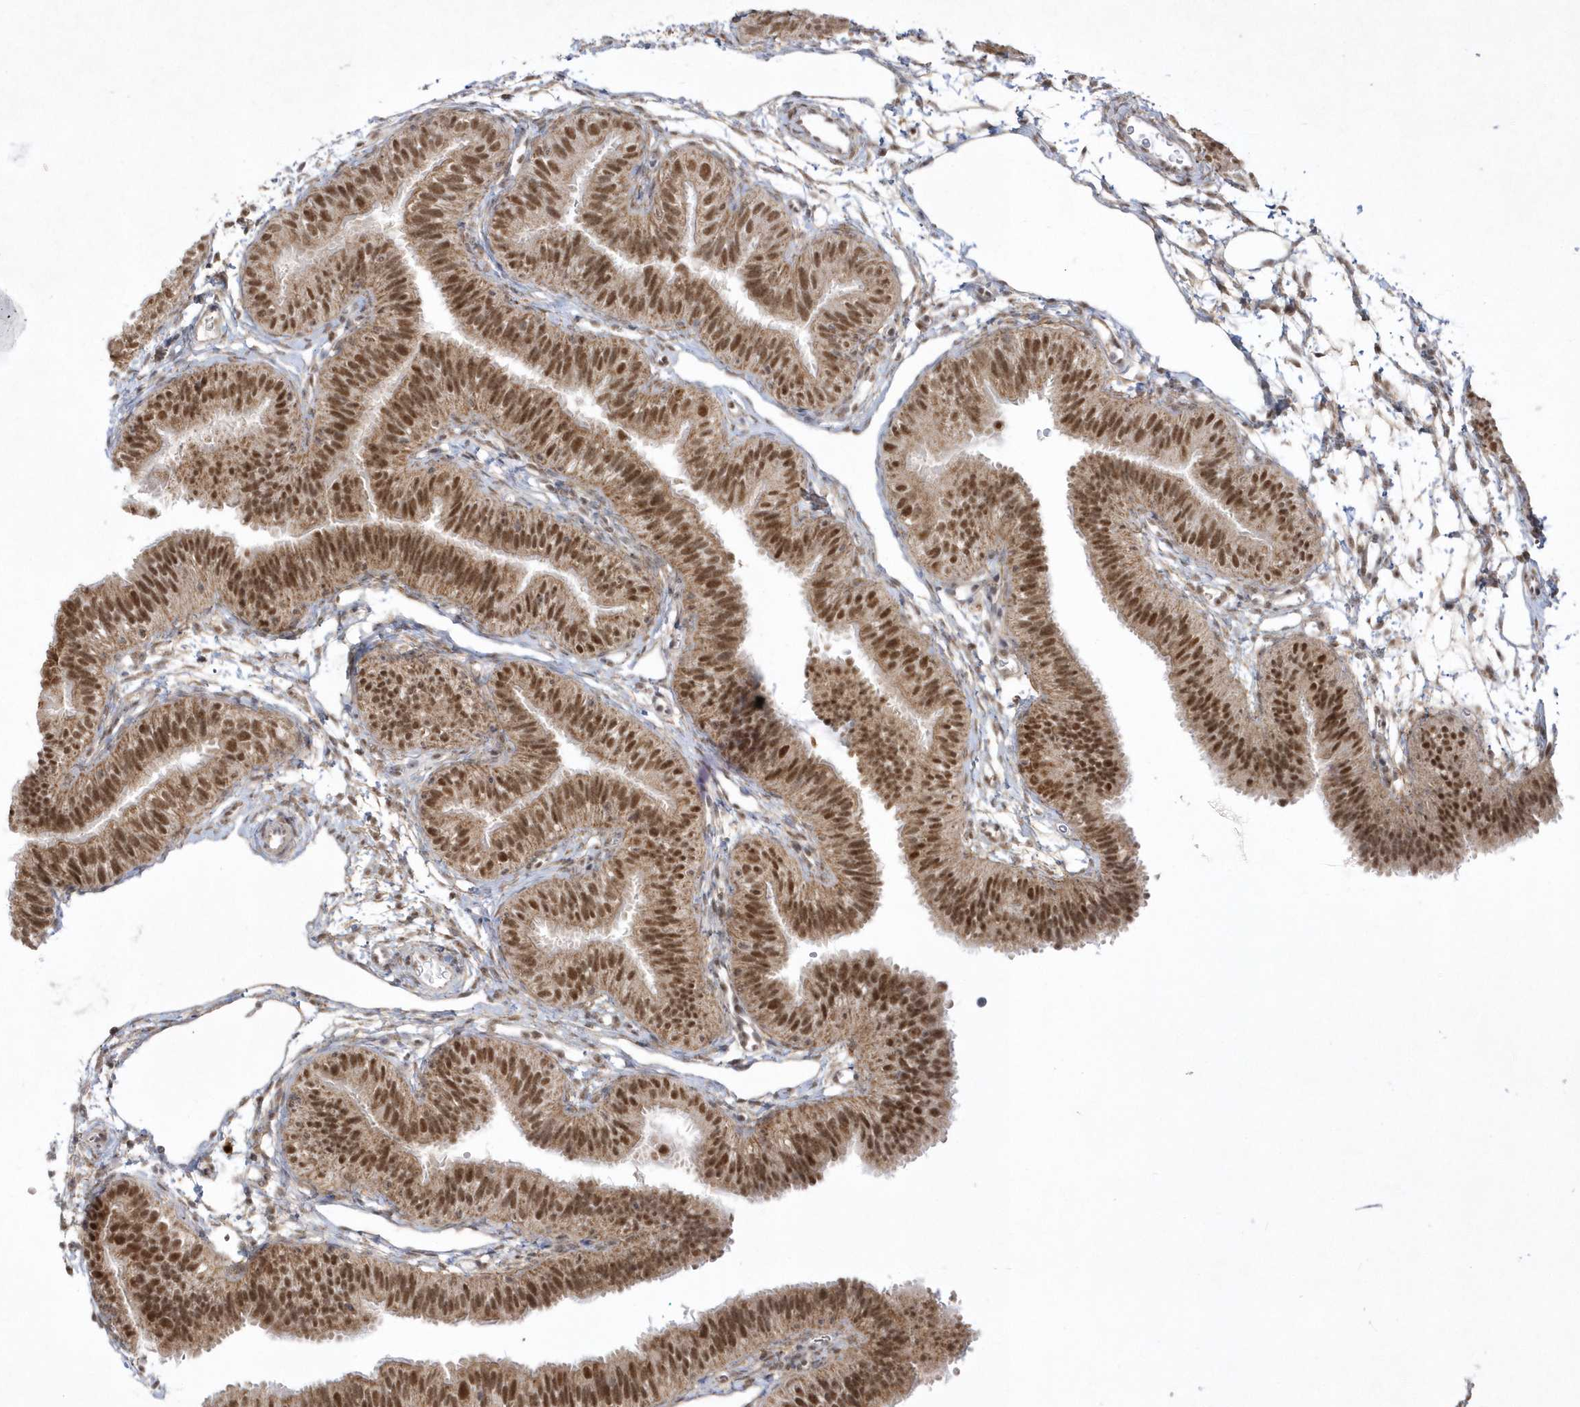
{"staining": {"intensity": "strong", "quantity": "25%-75%", "location": "nuclear"}, "tissue": "fallopian tube", "cell_type": "Glandular cells", "image_type": "normal", "snomed": [{"axis": "morphology", "description": "Normal tissue, NOS"}, {"axis": "topography", "description": "Fallopian tube"}], "caption": "Immunohistochemical staining of benign fallopian tube exhibits 25%-75% levels of strong nuclear protein expression in approximately 25%-75% of glandular cells. The staining was performed using DAB, with brown indicating positive protein expression. Nuclei are stained blue with hematoxylin.", "gene": "CPSF3", "patient": {"sex": "female", "age": 35}}